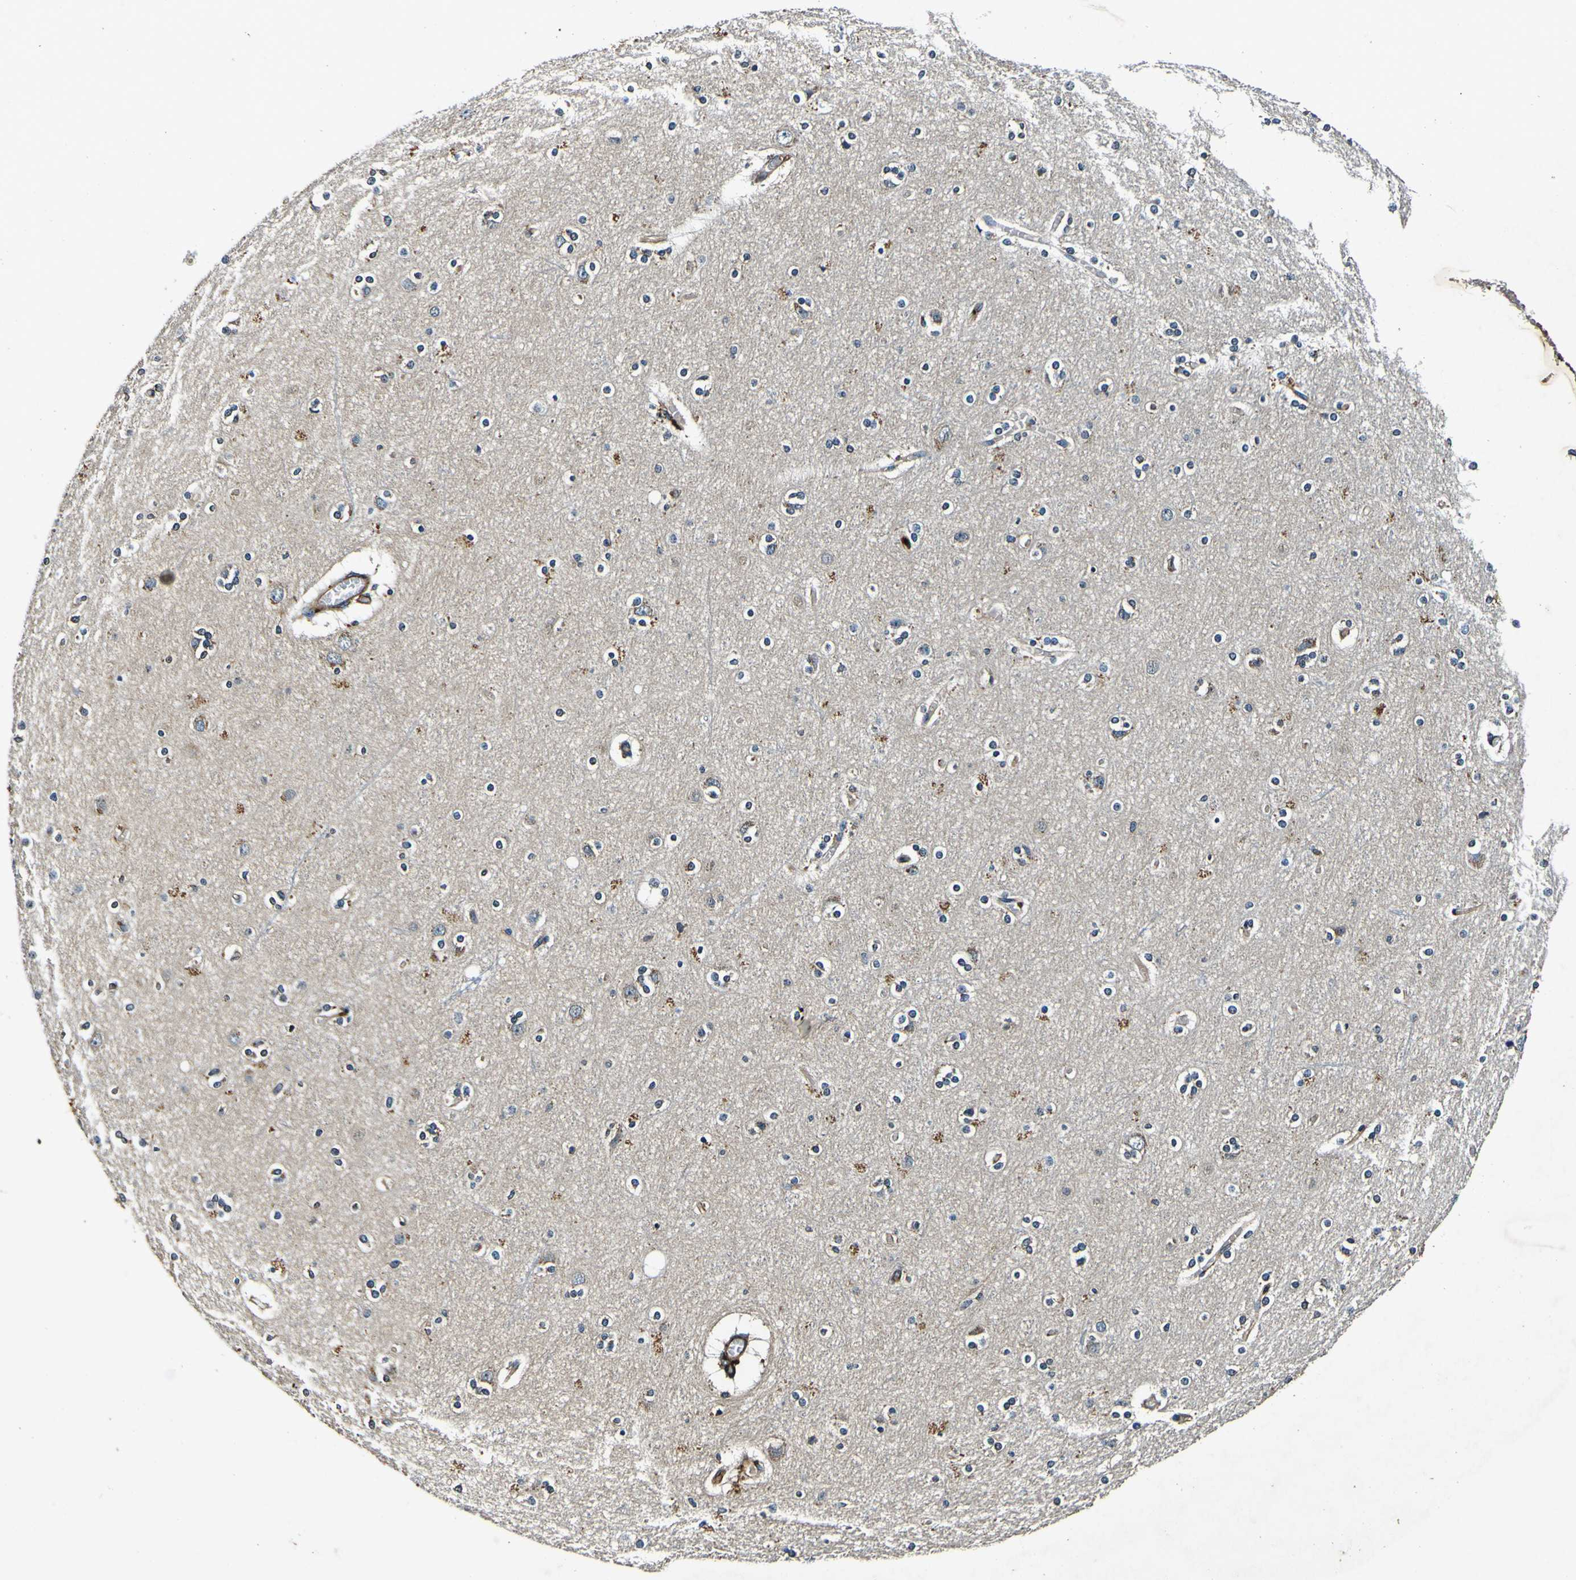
{"staining": {"intensity": "moderate", "quantity": "25%-75%", "location": "cytoplasmic/membranous"}, "tissue": "cerebral cortex", "cell_type": "Endothelial cells", "image_type": "normal", "snomed": [{"axis": "morphology", "description": "Normal tissue, NOS"}, {"axis": "topography", "description": "Cerebral cortex"}], "caption": "Protein staining displays moderate cytoplasmic/membranous positivity in approximately 25%-75% of endothelial cells in normal cerebral cortex.", "gene": "RHOT2", "patient": {"sex": "female", "age": 54}}